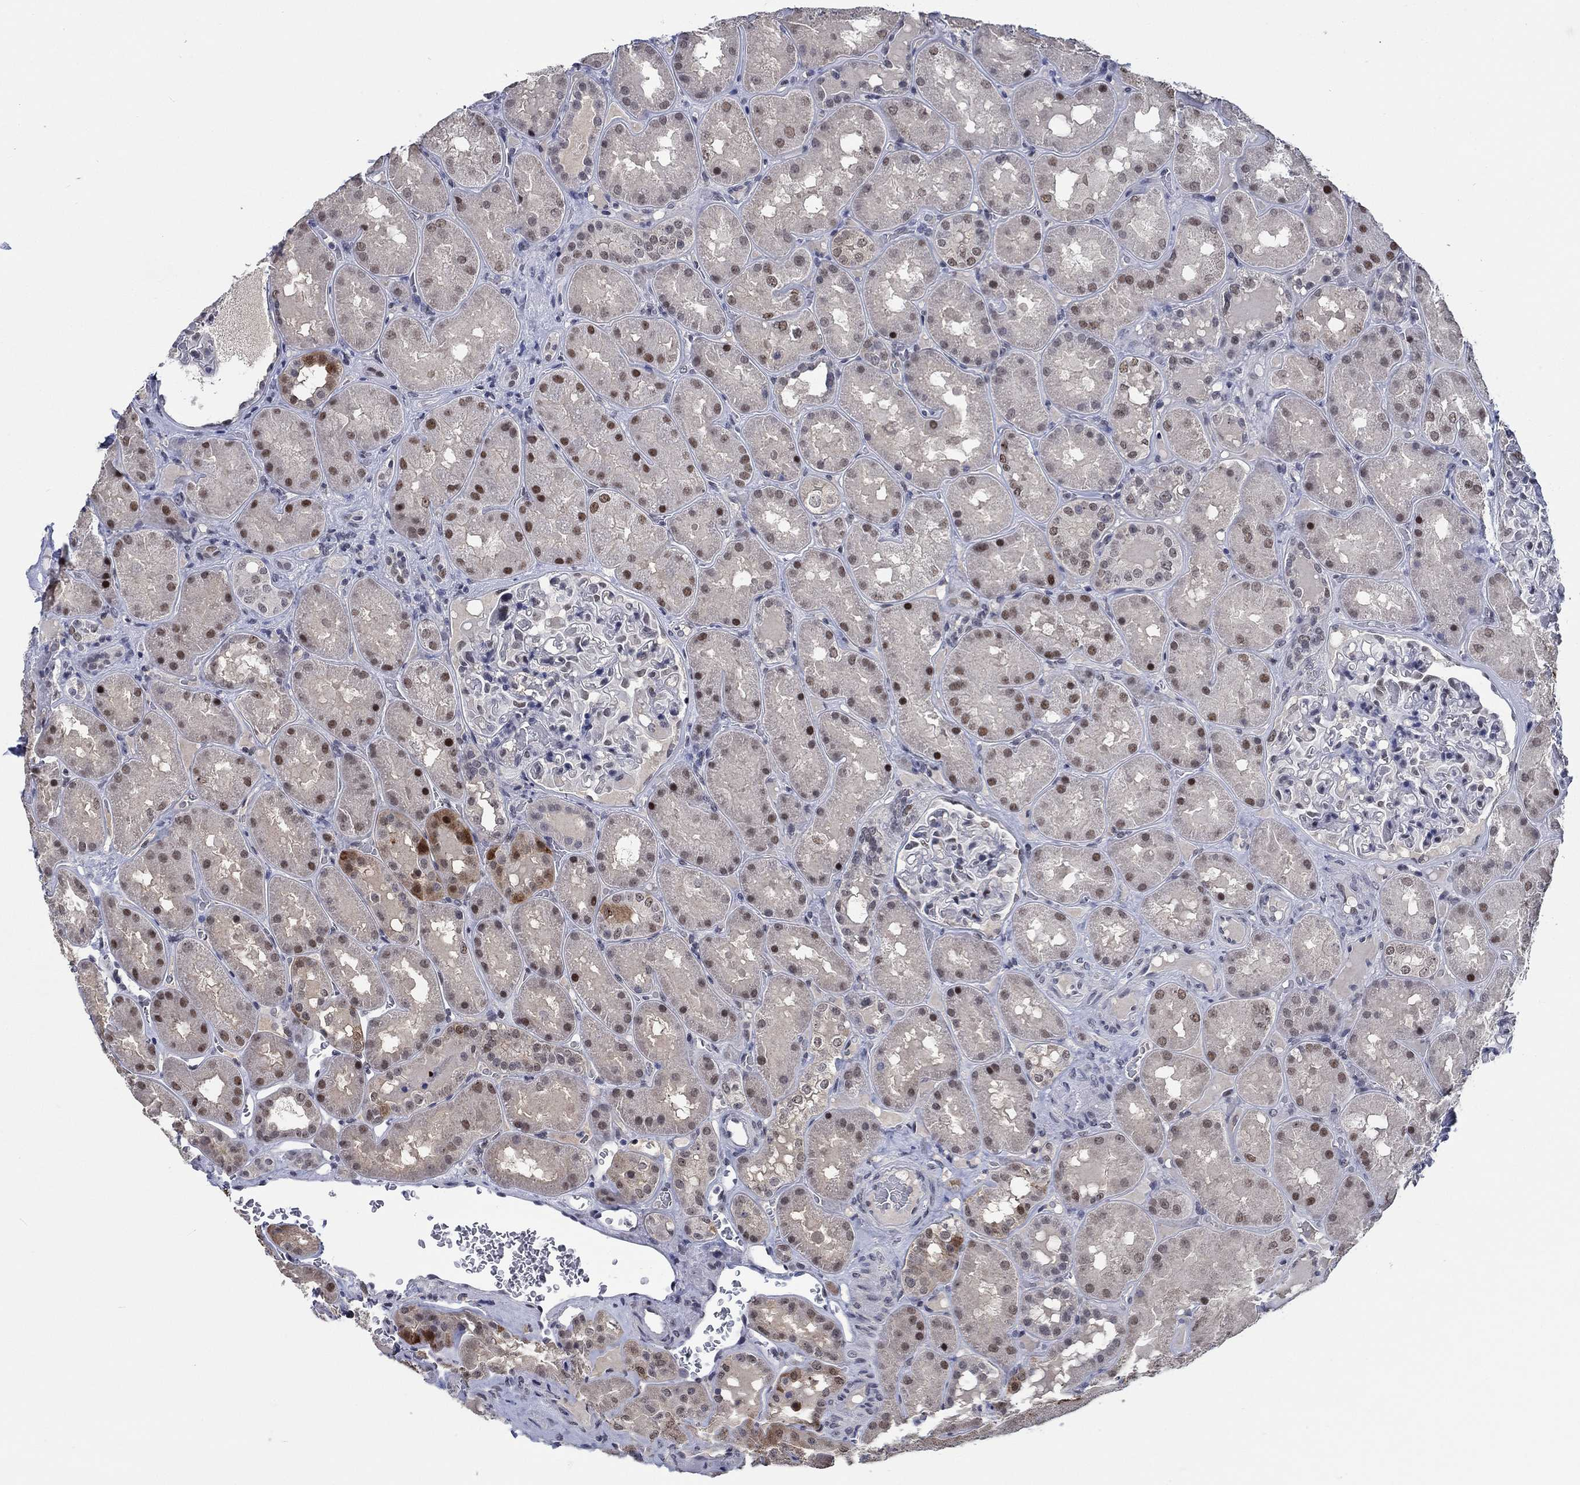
{"staining": {"intensity": "negative", "quantity": "none", "location": "none"}, "tissue": "kidney", "cell_type": "Cells in glomeruli", "image_type": "normal", "snomed": [{"axis": "morphology", "description": "Normal tissue, NOS"}, {"axis": "topography", "description": "Kidney"}], "caption": "A micrograph of human kidney is negative for staining in cells in glomeruli. (Brightfield microscopy of DAB (3,3'-diaminobenzidine) IHC at high magnification).", "gene": "HTN1", "patient": {"sex": "male", "age": 73}}